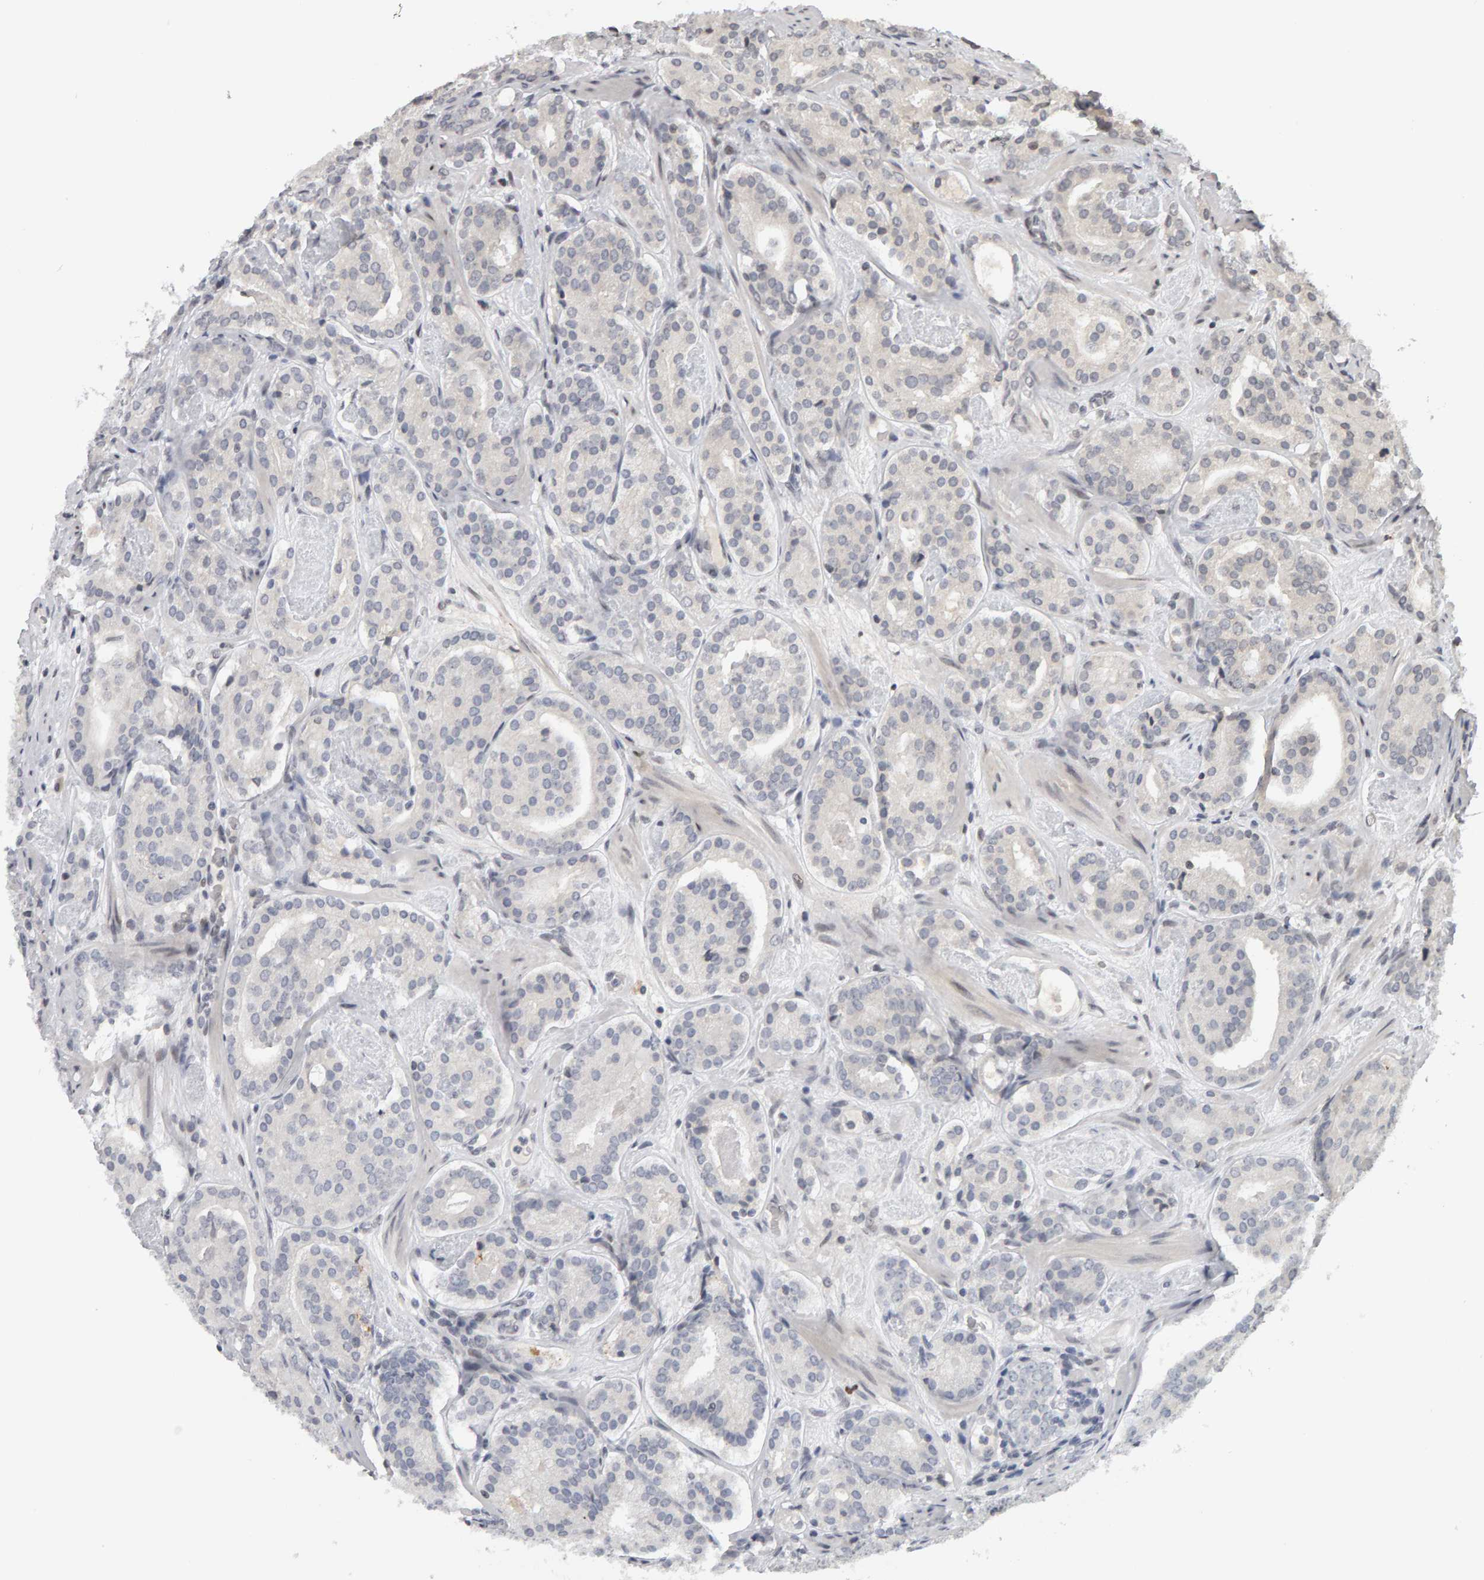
{"staining": {"intensity": "negative", "quantity": "none", "location": "none"}, "tissue": "prostate cancer", "cell_type": "Tumor cells", "image_type": "cancer", "snomed": [{"axis": "morphology", "description": "Adenocarcinoma, Low grade"}, {"axis": "topography", "description": "Prostate"}], "caption": "This histopathology image is of adenocarcinoma (low-grade) (prostate) stained with IHC to label a protein in brown with the nuclei are counter-stained blue. There is no positivity in tumor cells.", "gene": "TRAM1", "patient": {"sex": "male", "age": 69}}